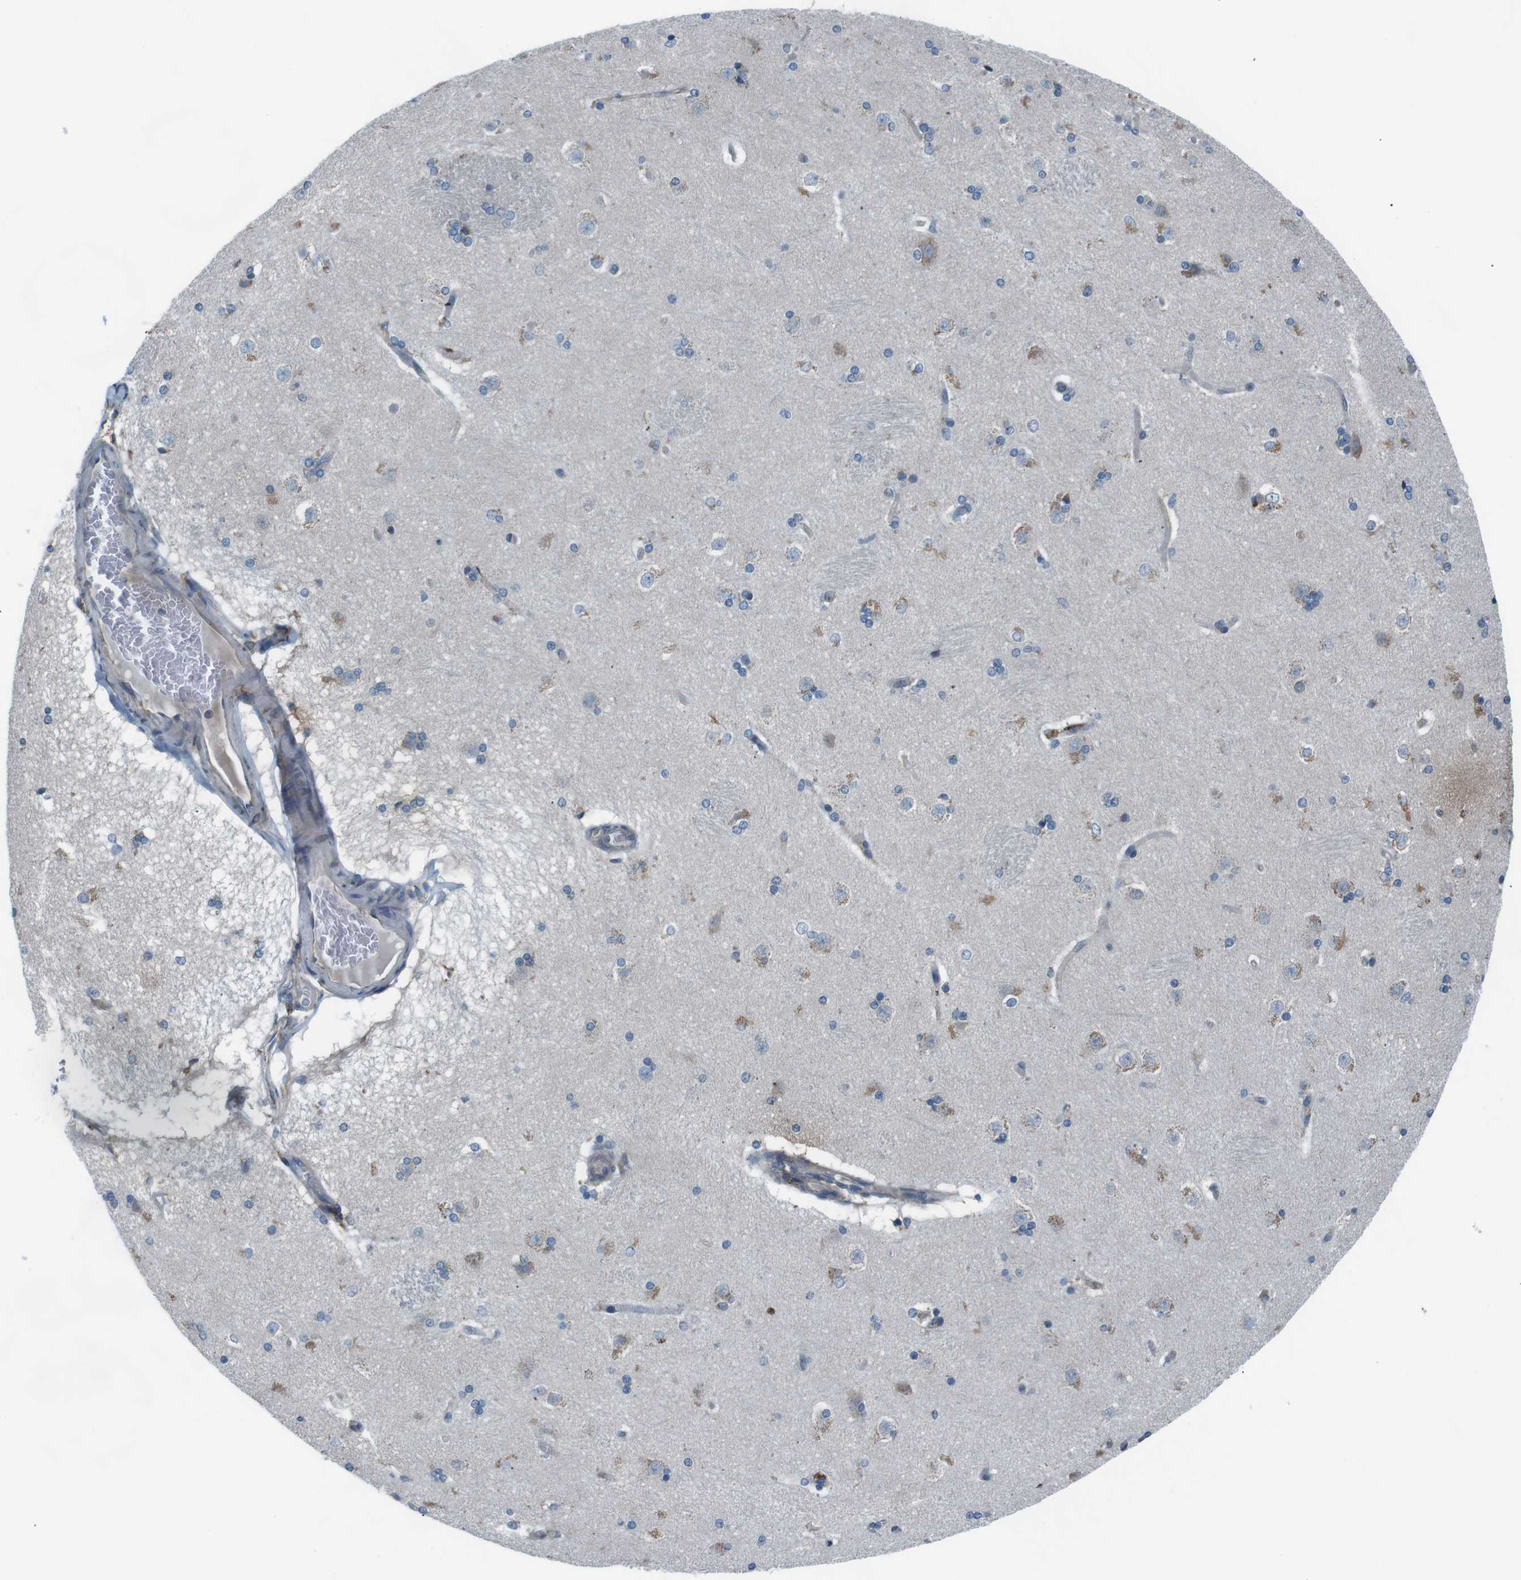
{"staining": {"intensity": "moderate", "quantity": "<25%", "location": "cytoplasmic/membranous"}, "tissue": "caudate", "cell_type": "Glial cells", "image_type": "normal", "snomed": [{"axis": "morphology", "description": "Normal tissue, NOS"}, {"axis": "topography", "description": "Lateral ventricle wall"}], "caption": "Caudate stained with DAB (3,3'-diaminobenzidine) immunohistochemistry (IHC) exhibits low levels of moderate cytoplasmic/membranous positivity in about <25% of glial cells.", "gene": "SIGMAR1", "patient": {"sex": "female", "age": 19}}